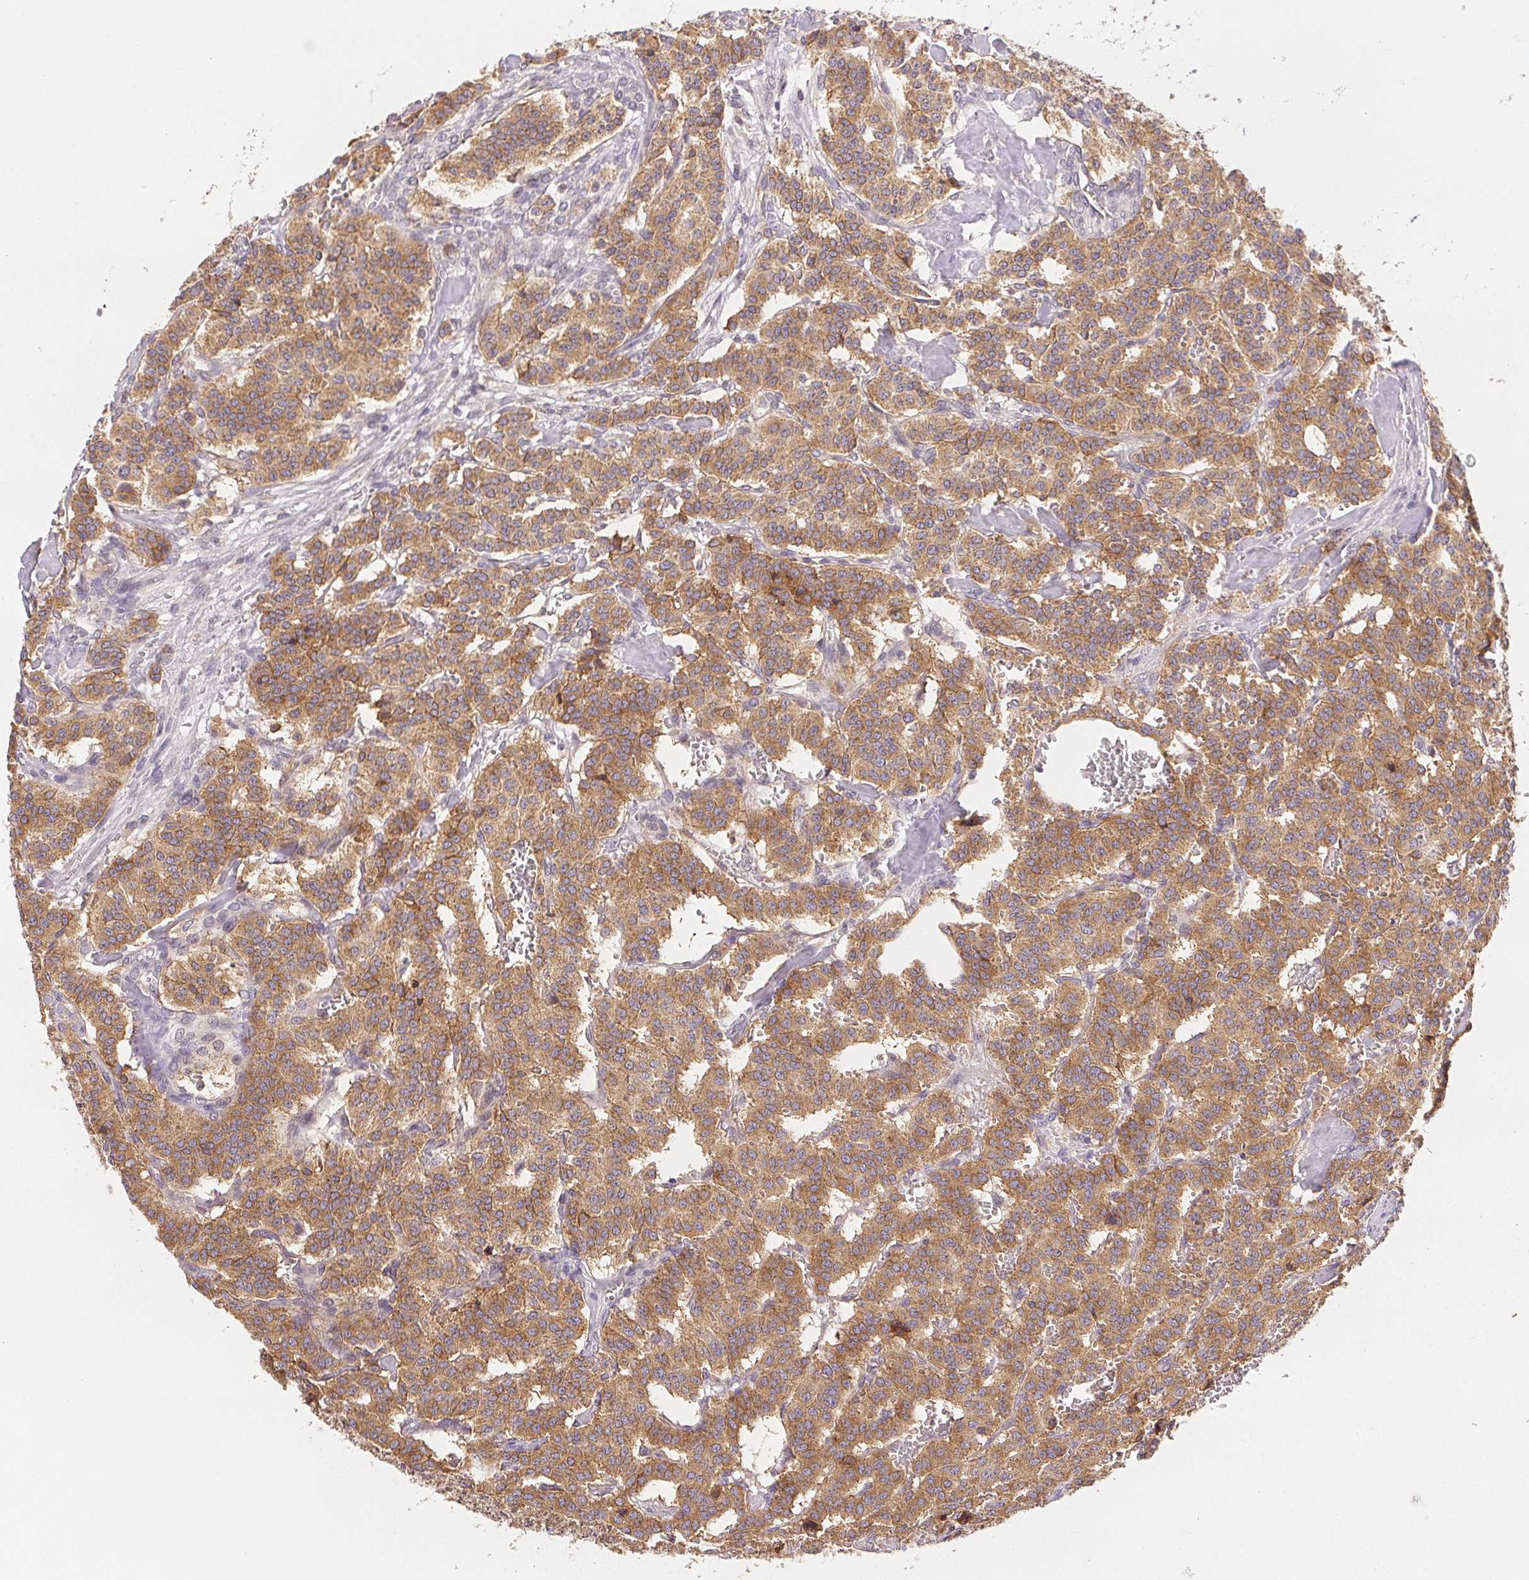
{"staining": {"intensity": "moderate", "quantity": ">75%", "location": "cytoplasmic/membranous"}, "tissue": "carcinoid", "cell_type": "Tumor cells", "image_type": "cancer", "snomed": [{"axis": "morphology", "description": "Normal tissue, NOS"}, {"axis": "morphology", "description": "Carcinoid, malignant, NOS"}, {"axis": "topography", "description": "Lung"}], "caption": "The immunohistochemical stain labels moderate cytoplasmic/membranous expression in tumor cells of malignant carcinoid tissue.", "gene": "SEZ6L2", "patient": {"sex": "female", "age": 46}}